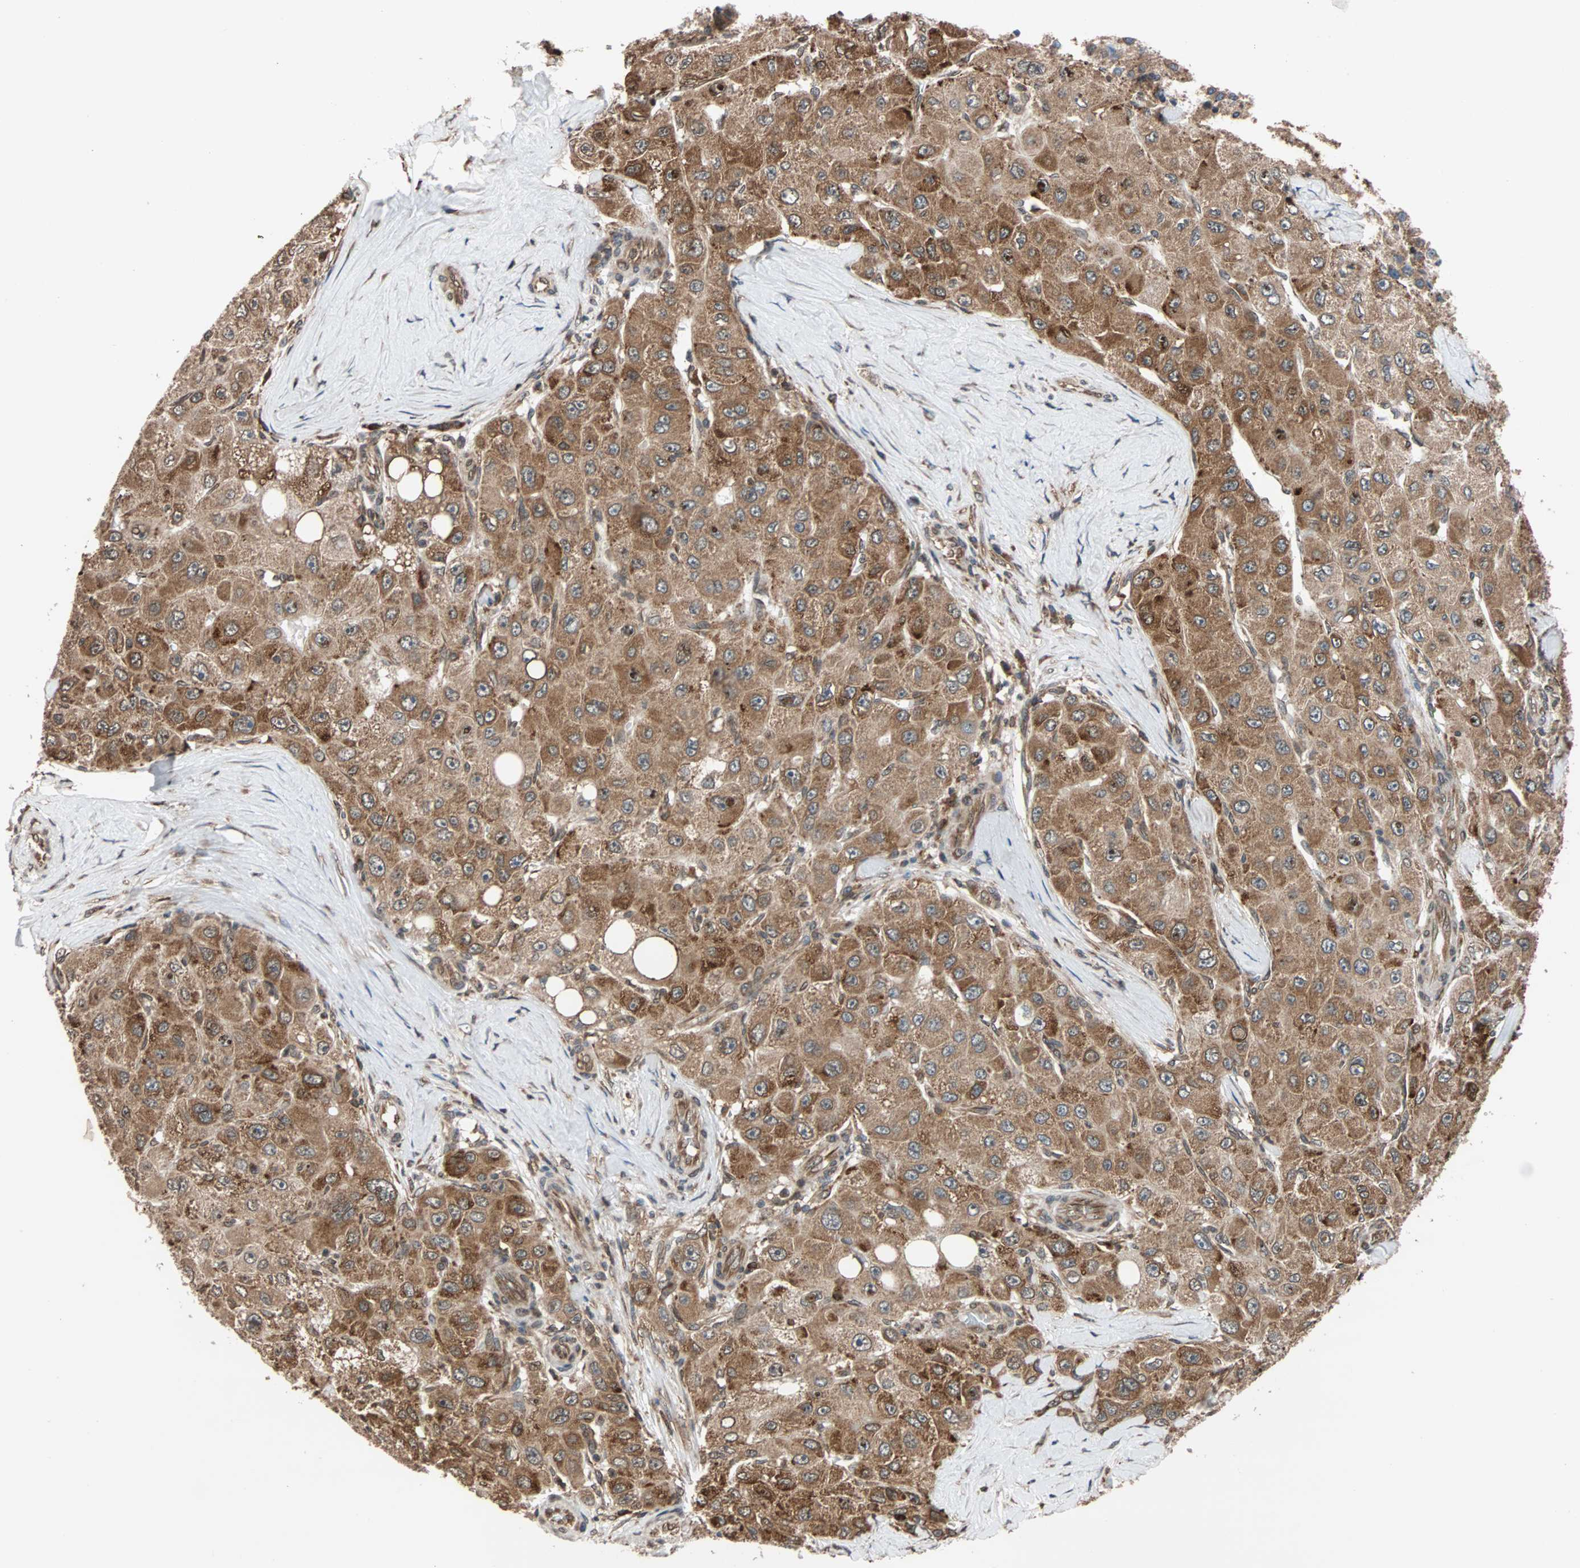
{"staining": {"intensity": "moderate", "quantity": ">75%", "location": "cytoplasmic/membranous"}, "tissue": "liver cancer", "cell_type": "Tumor cells", "image_type": "cancer", "snomed": [{"axis": "morphology", "description": "Carcinoma, Hepatocellular, NOS"}, {"axis": "topography", "description": "Liver"}], "caption": "Liver cancer (hepatocellular carcinoma) stained for a protein shows moderate cytoplasmic/membranous positivity in tumor cells.", "gene": "AUP1", "patient": {"sex": "male", "age": 80}}